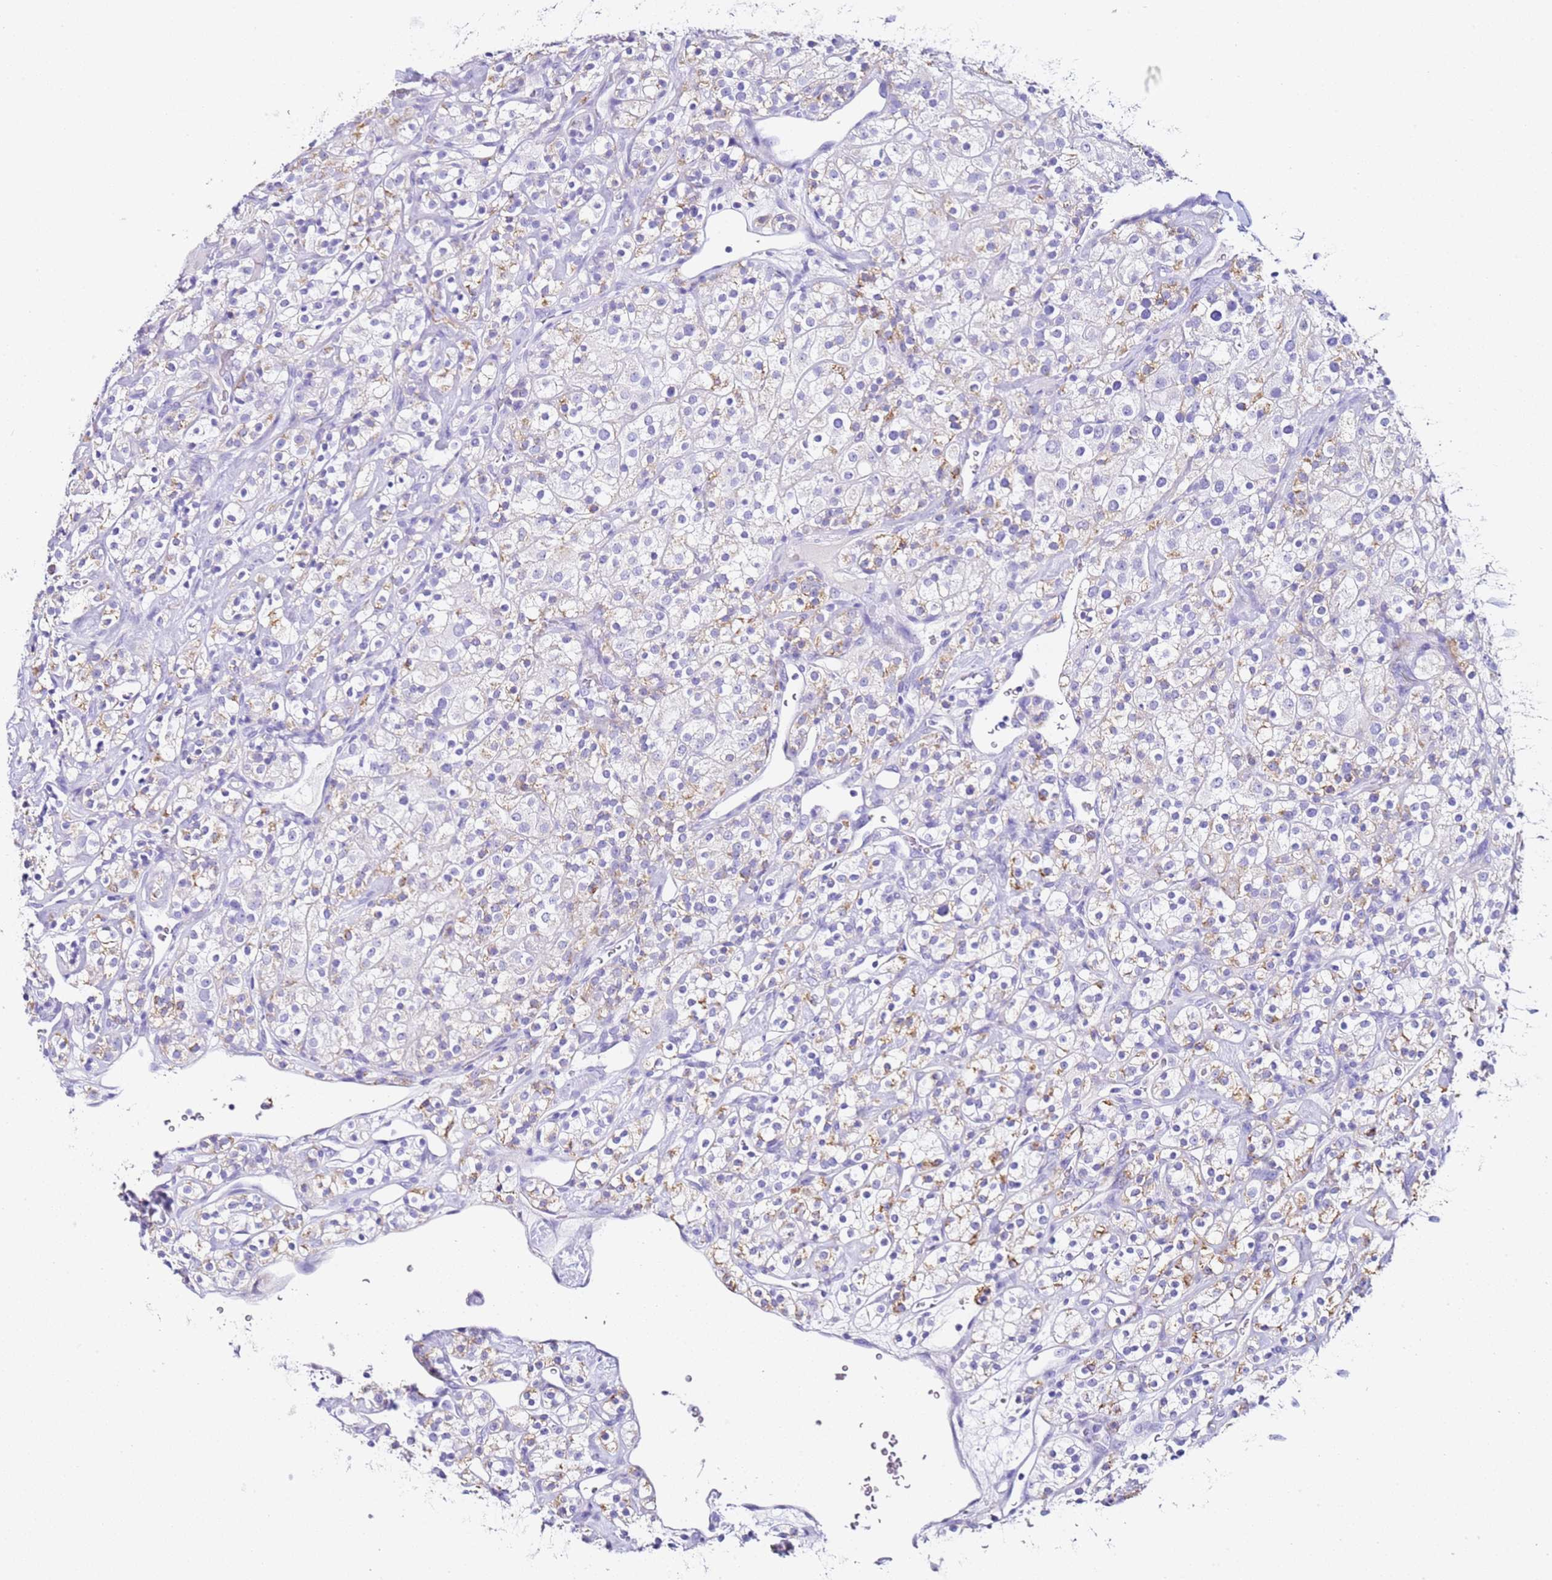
{"staining": {"intensity": "moderate", "quantity": "25%-75%", "location": "cytoplasmic/membranous"}, "tissue": "renal cancer", "cell_type": "Tumor cells", "image_type": "cancer", "snomed": [{"axis": "morphology", "description": "Adenocarcinoma, NOS"}, {"axis": "topography", "description": "Kidney"}], "caption": "Immunohistochemistry (IHC) staining of renal adenocarcinoma, which shows medium levels of moderate cytoplasmic/membranous positivity in about 25%-75% of tumor cells indicating moderate cytoplasmic/membranous protein staining. The staining was performed using DAB (3,3'-diaminobenzidine) (brown) for protein detection and nuclei were counterstained in hematoxylin (blue).", "gene": "PTBP2", "patient": {"sex": "male", "age": 77}}